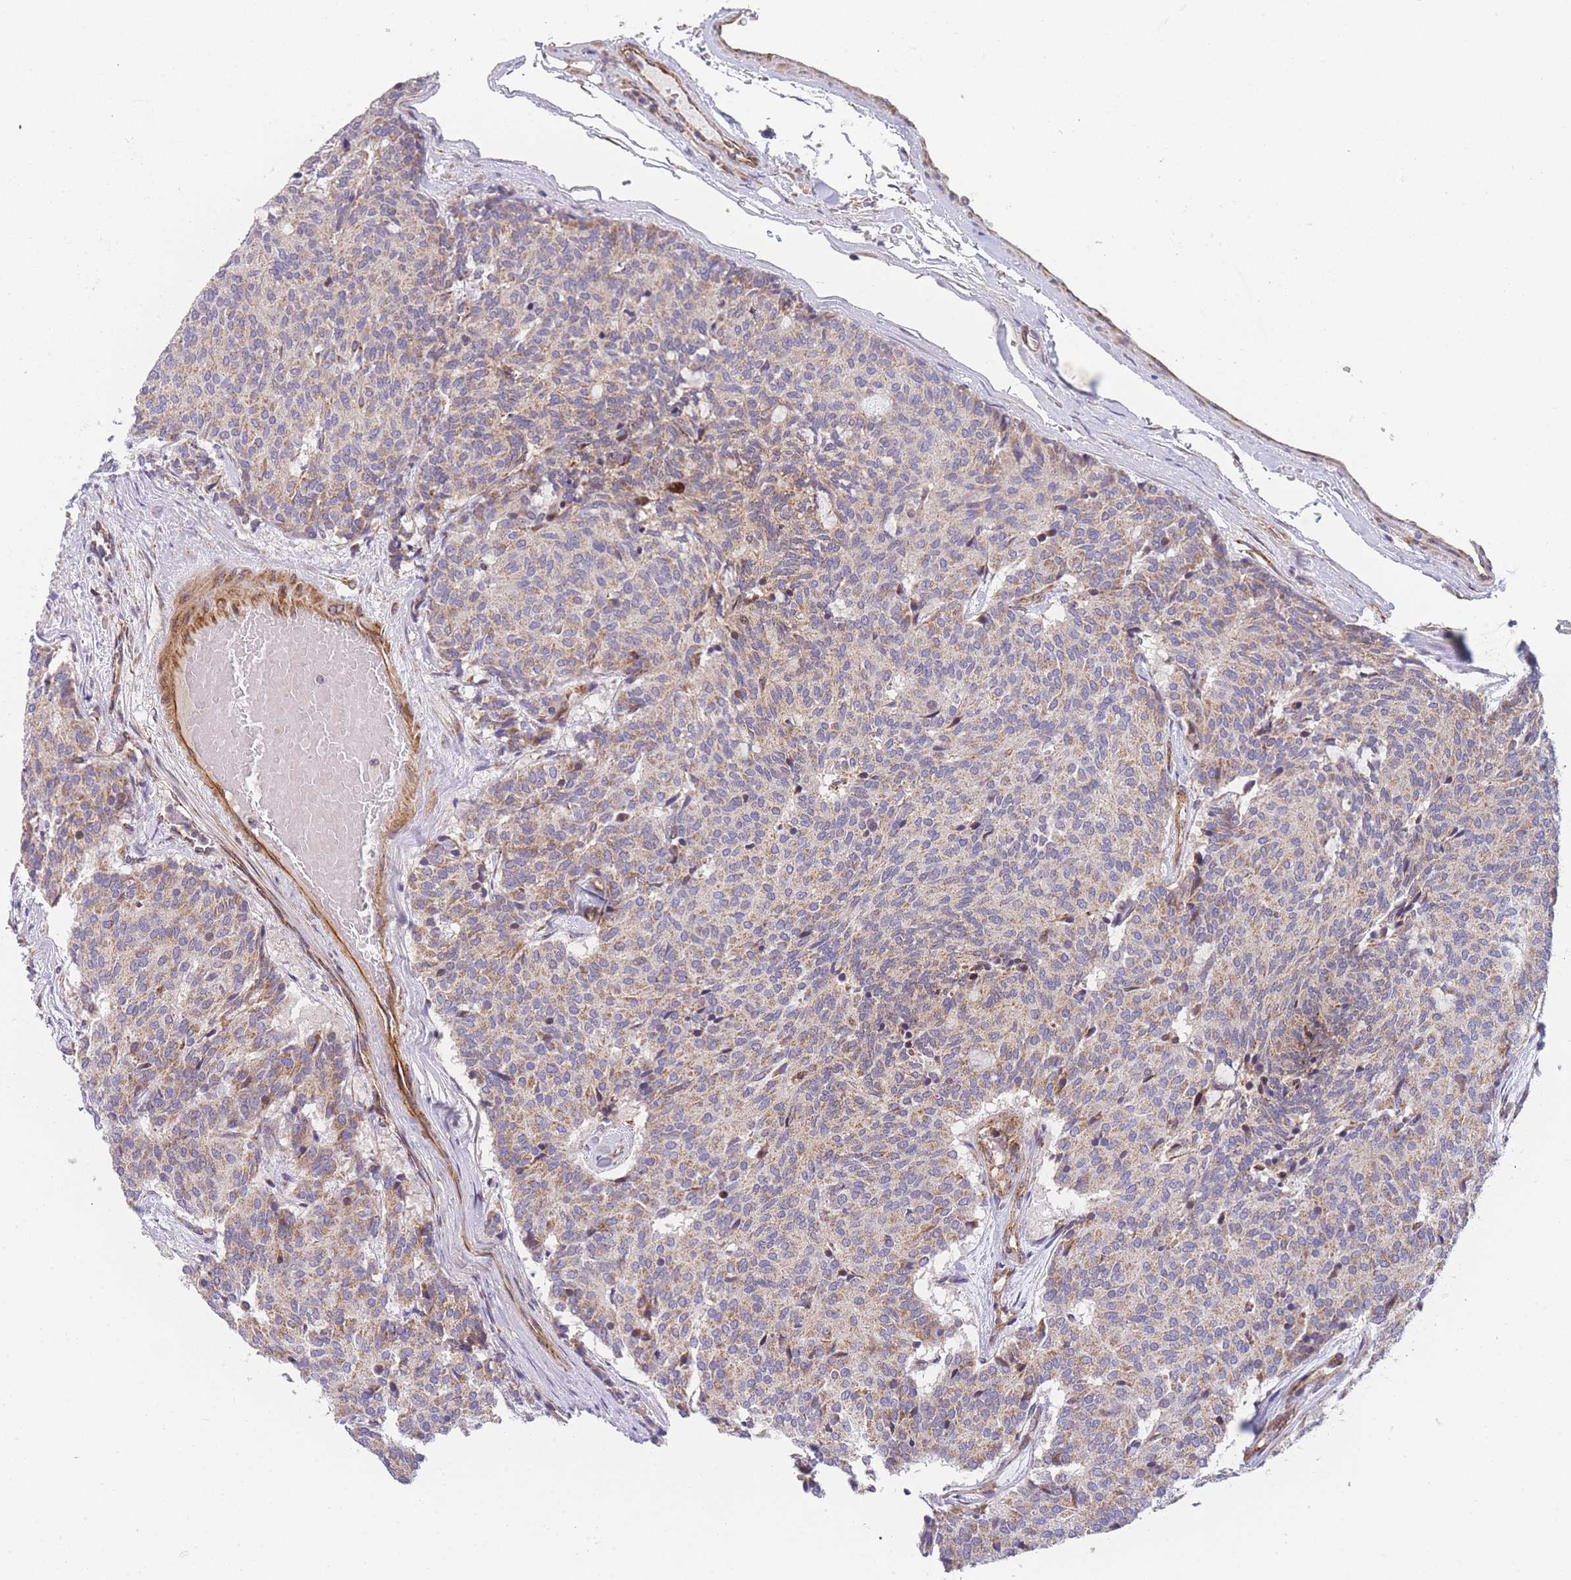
{"staining": {"intensity": "weak", "quantity": ">75%", "location": "cytoplasmic/membranous"}, "tissue": "carcinoid", "cell_type": "Tumor cells", "image_type": "cancer", "snomed": [{"axis": "morphology", "description": "Carcinoid, malignant, NOS"}, {"axis": "topography", "description": "Pancreas"}], "caption": "Carcinoid stained for a protein displays weak cytoplasmic/membranous positivity in tumor cells.", "gene": "MTRES1", "patient": {"sex": "female", "age": 54}}